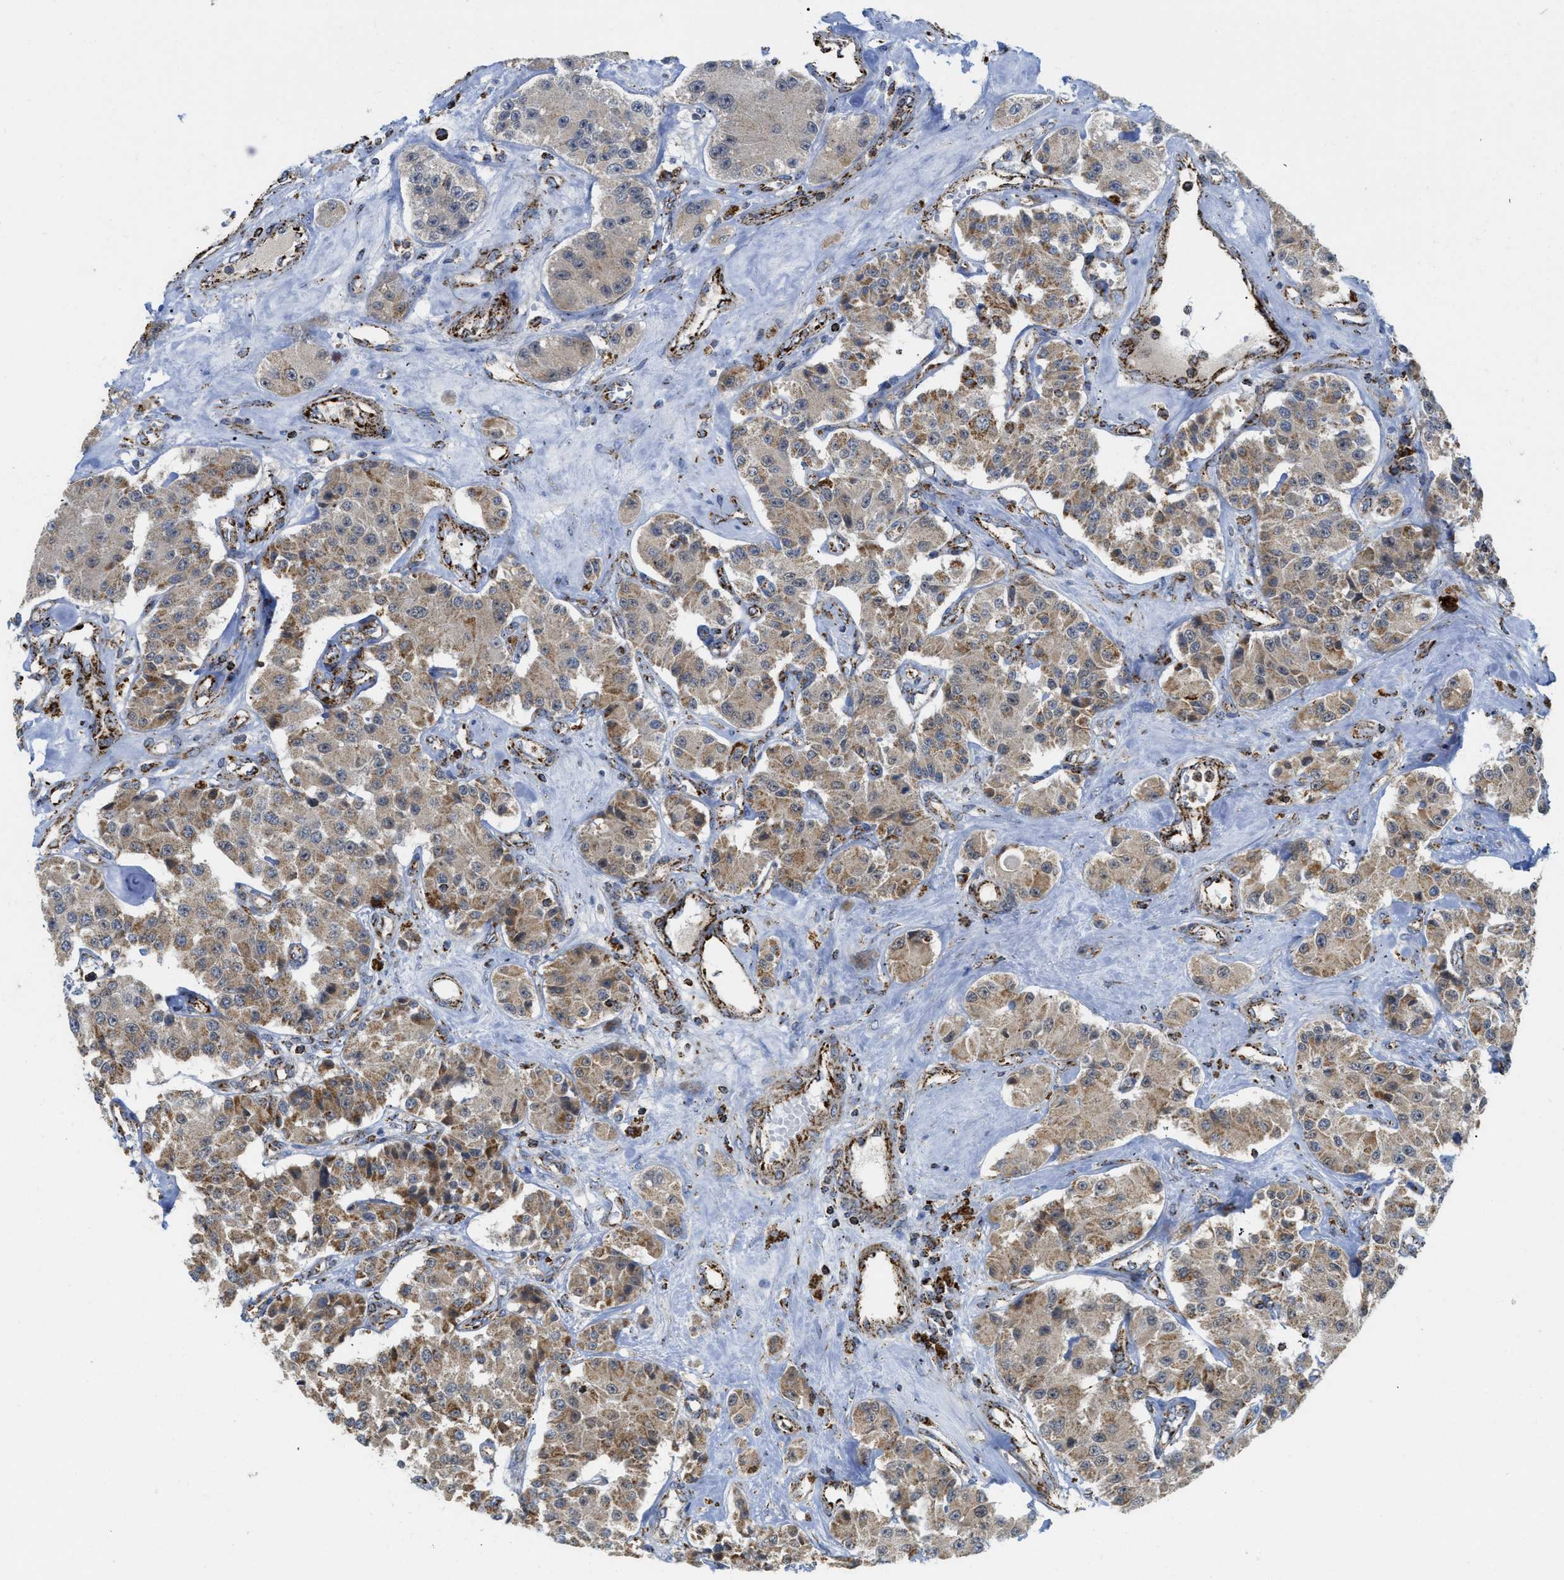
{"staining": {"intensity": "moderate", "quantity": ">75%", "location": "cytoplasmic/membranous"}, "tissue": "carcinoid", "cell_type": "Tumor cells", "image_type": "cancer", "snomed": [{"axis": "morphology", "description": "Carcinoid, malignant, NOS"}, {"axis": "topography", "description": "Pancreas"}], "caption": "DAB (3,3'-diaminobenzidine) immunohistochemical staining of carcinoid demonstrates moderate cytoplasmic/membranous protein staining in approximately >75% of tumor cells.", "gene": "SQOR", "patient": {"sex": "male", "age": 41}}